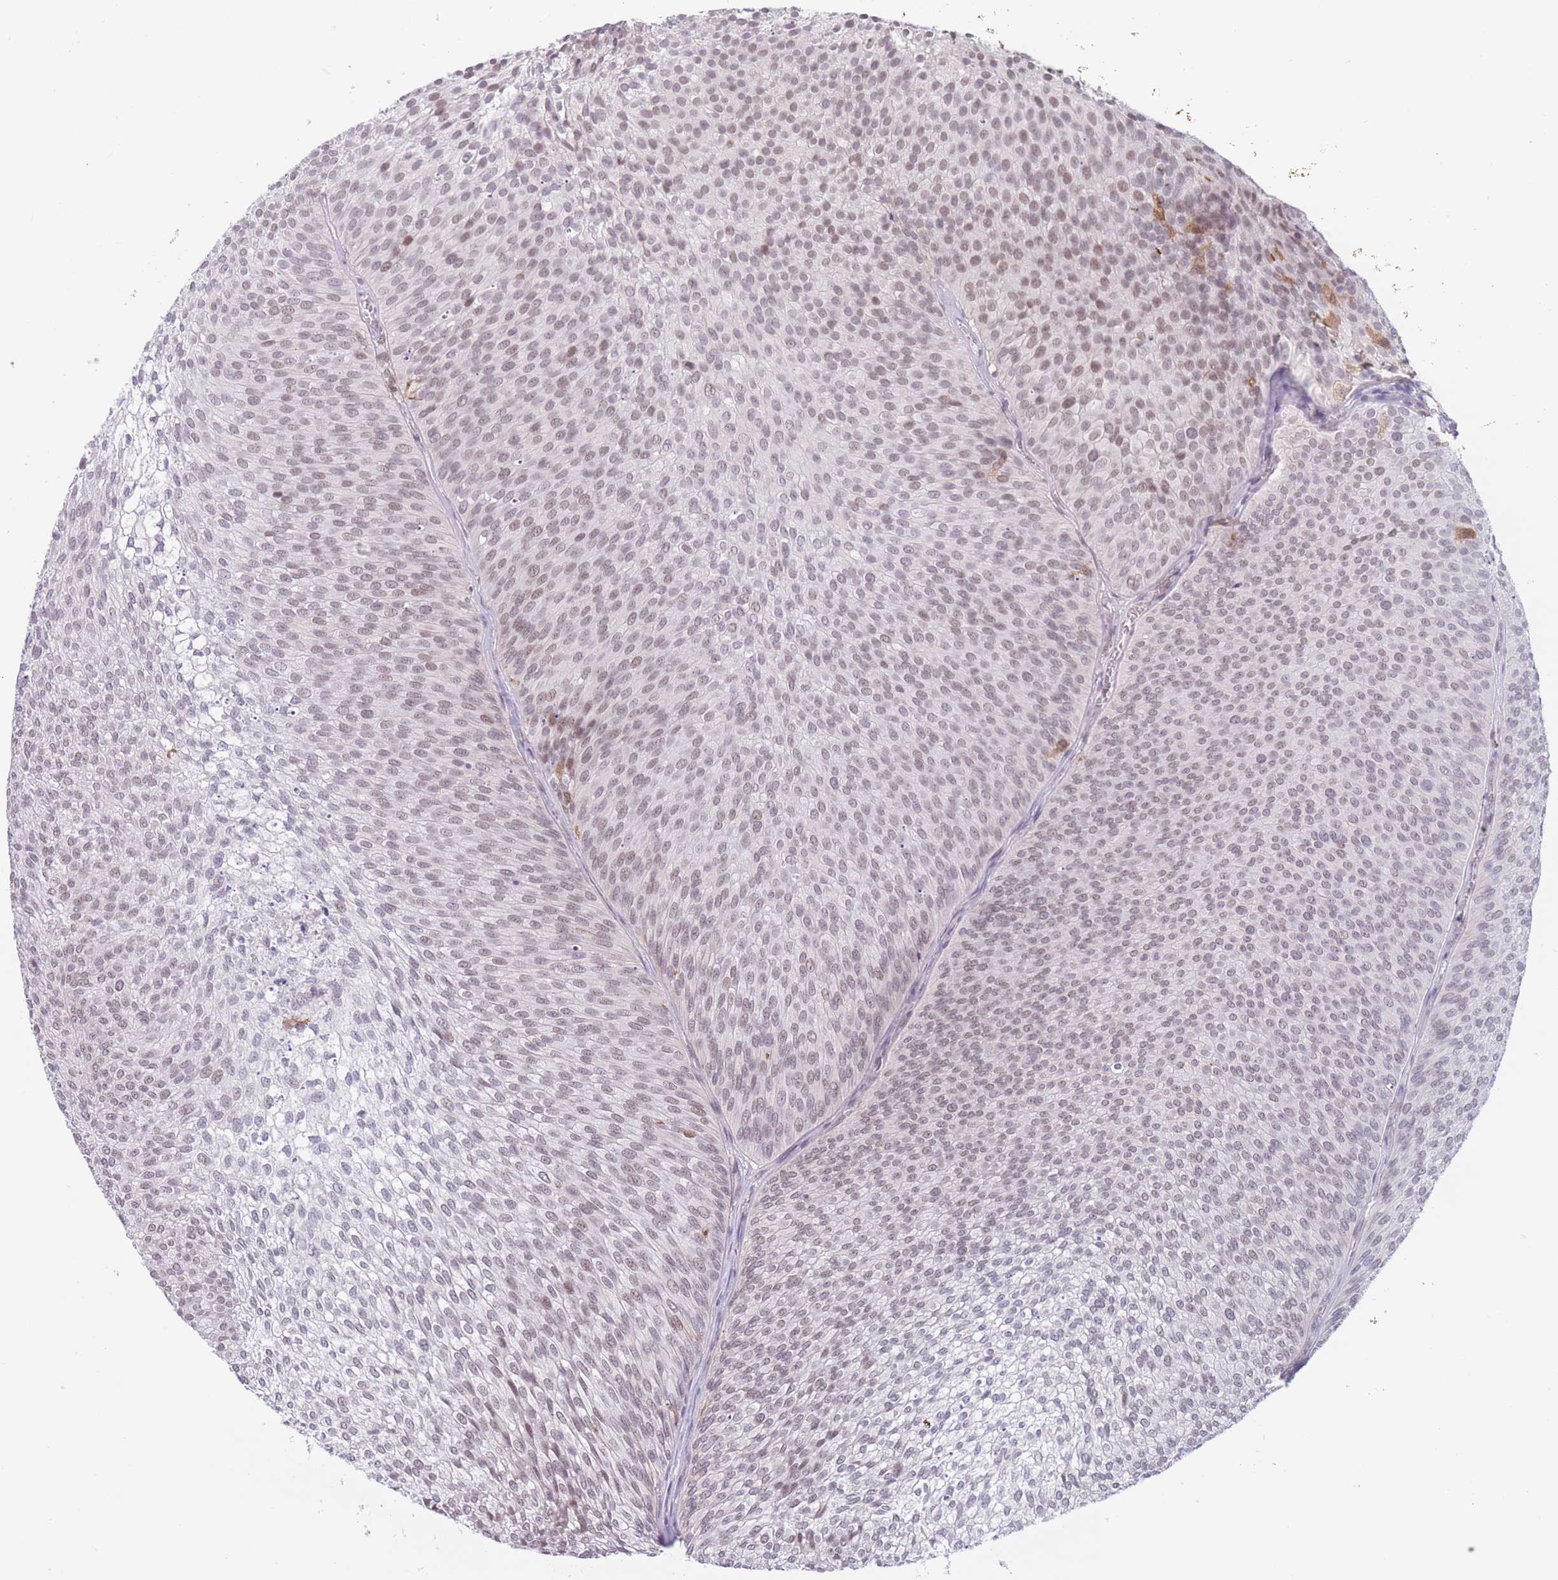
{"staining": {"intensity": "weak", "quantity": "<25%", "location": "nuclear"}, "tissue": "urothelial cancer", "cell_type": "Tumor cells", "image_type": "cancer", "snomed": [{"axis": "morphology", "description": "Urothelial carcinoma, Low grade"}, {"axis": "topography", "description": "Urinary bladder"}], "caption": "Immunohistochemistry (IHC) of human urothelial carcinoma (low-grade) exhibits no staining in tumor cells. (DAB (3,3'-diaminobenzidine) immunohistochemistry (IHC) with hematoxylin counter stain).", "gene": "PODXL", "patient": {"sex": "male", "age": 91}}